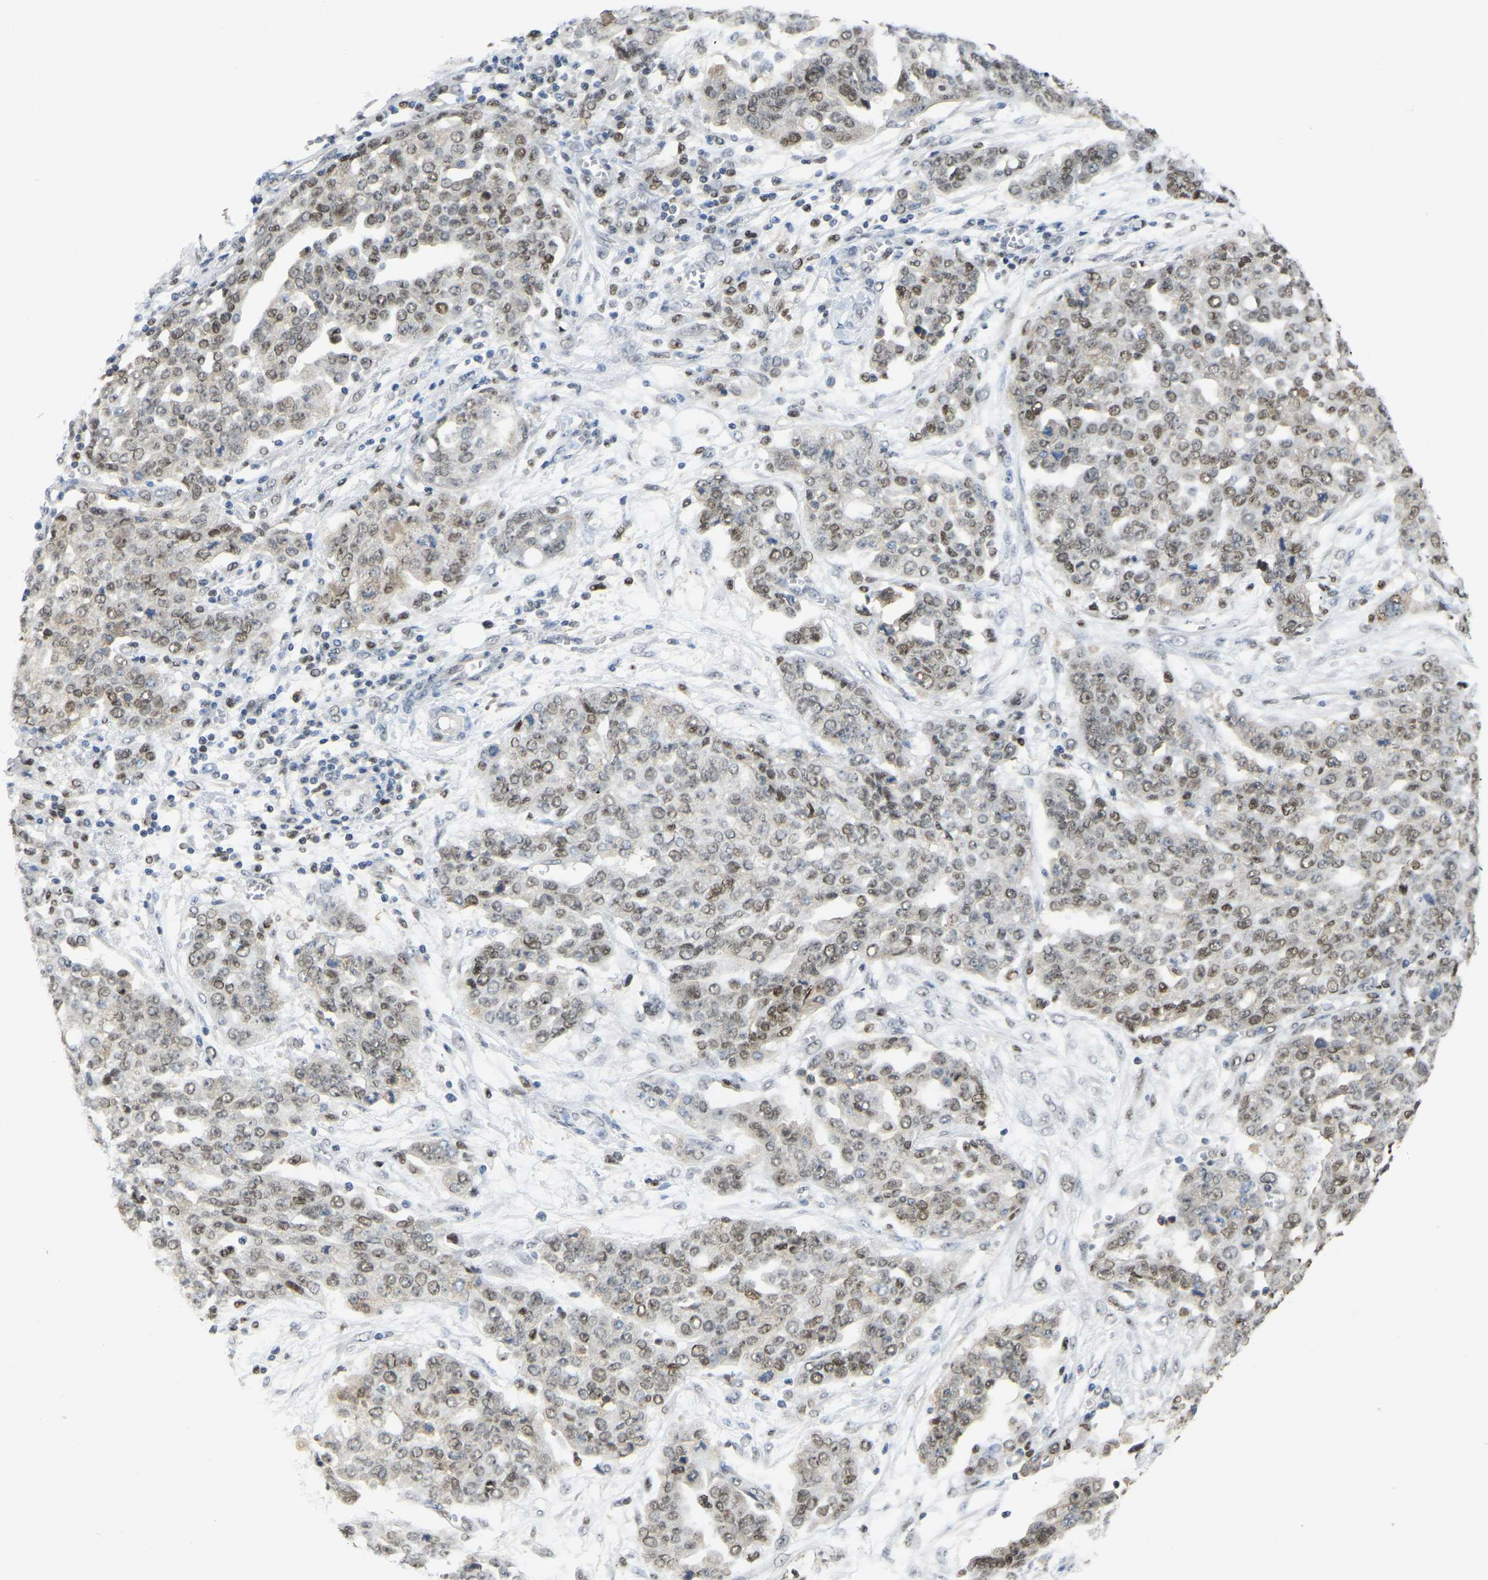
{"staining": {"intensity": "weak", "quantity": "25%-75%", "location": "nuclear"}, "tissue": "ovarian cancer", "cell_type": "Tumor cells", "image_type": "cancer", "snomed": [{"axis": "morphology", "description": "Cystadenocarcinoma, serous, NOS"}, {"axis": "topography", "description": "Soft tissue"}, {"axis": "topography", "description": "Ovary"}], "caption": "Weak nuclear protein expression is seen in approximately 25%-75% of tumor cells in ovarian serous cystadenocarcinoma.", "gene": "KLRG2", "patient": {"sex": "female", "age": 57}}